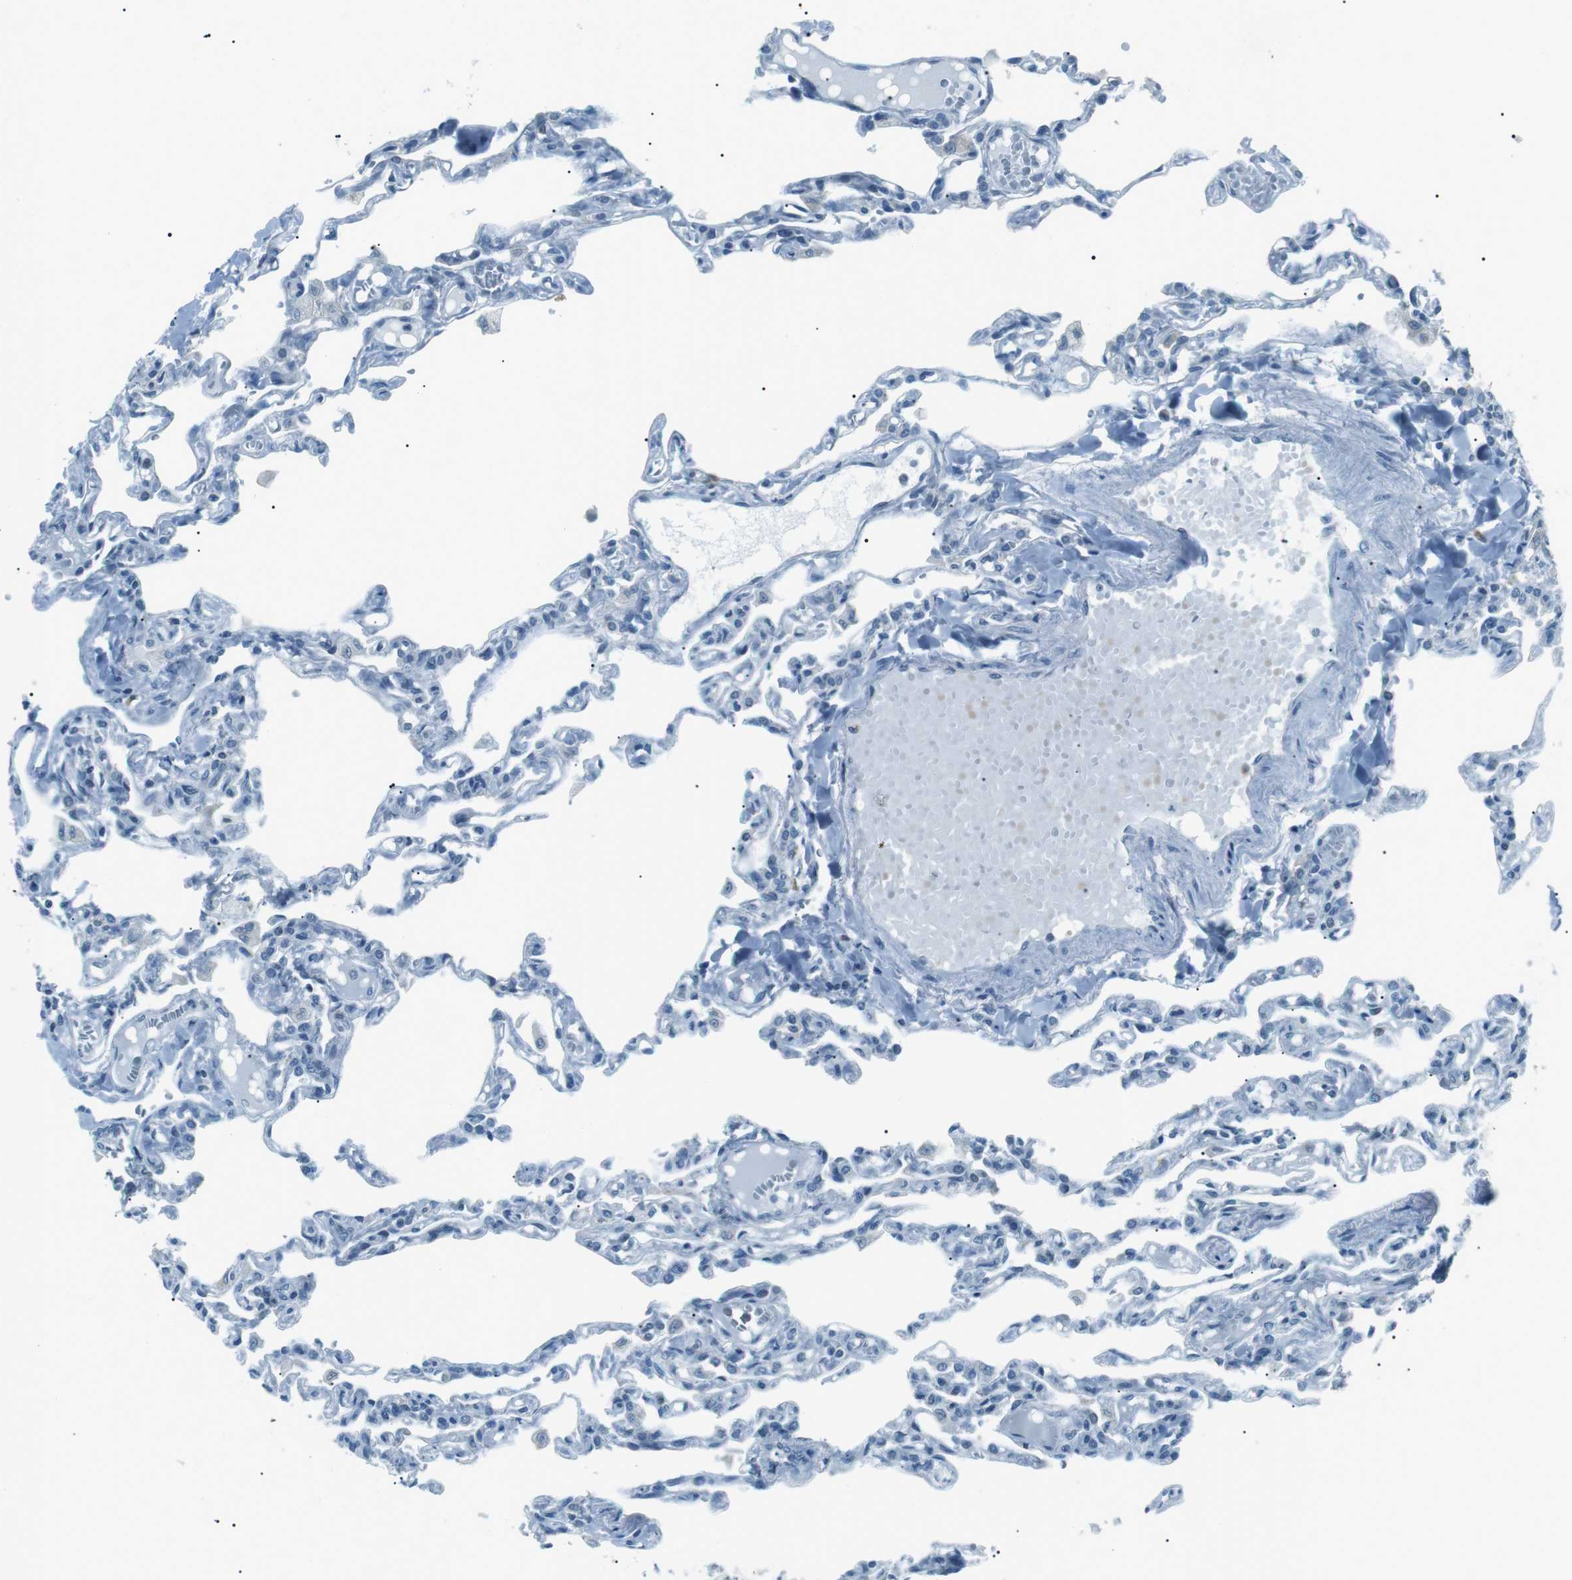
{"staining": {"intensity": "negative", "quantity": "none", "location": "none"}, "tissue": "lung", "cell_type": "Alveolar cells", "image_type": "normal", "snomed": [{"axis": "morphology", "description": "Normal tissue, NOS"}, {"axis": "topography", "description": "Lung"}], "caption": "DAB immunohistochemical staining of unremarkable lung displays no significant staining in alveolar cells.", "gene": "ENSG00000289724", "patient": {"sex": "male", "age": 21}}